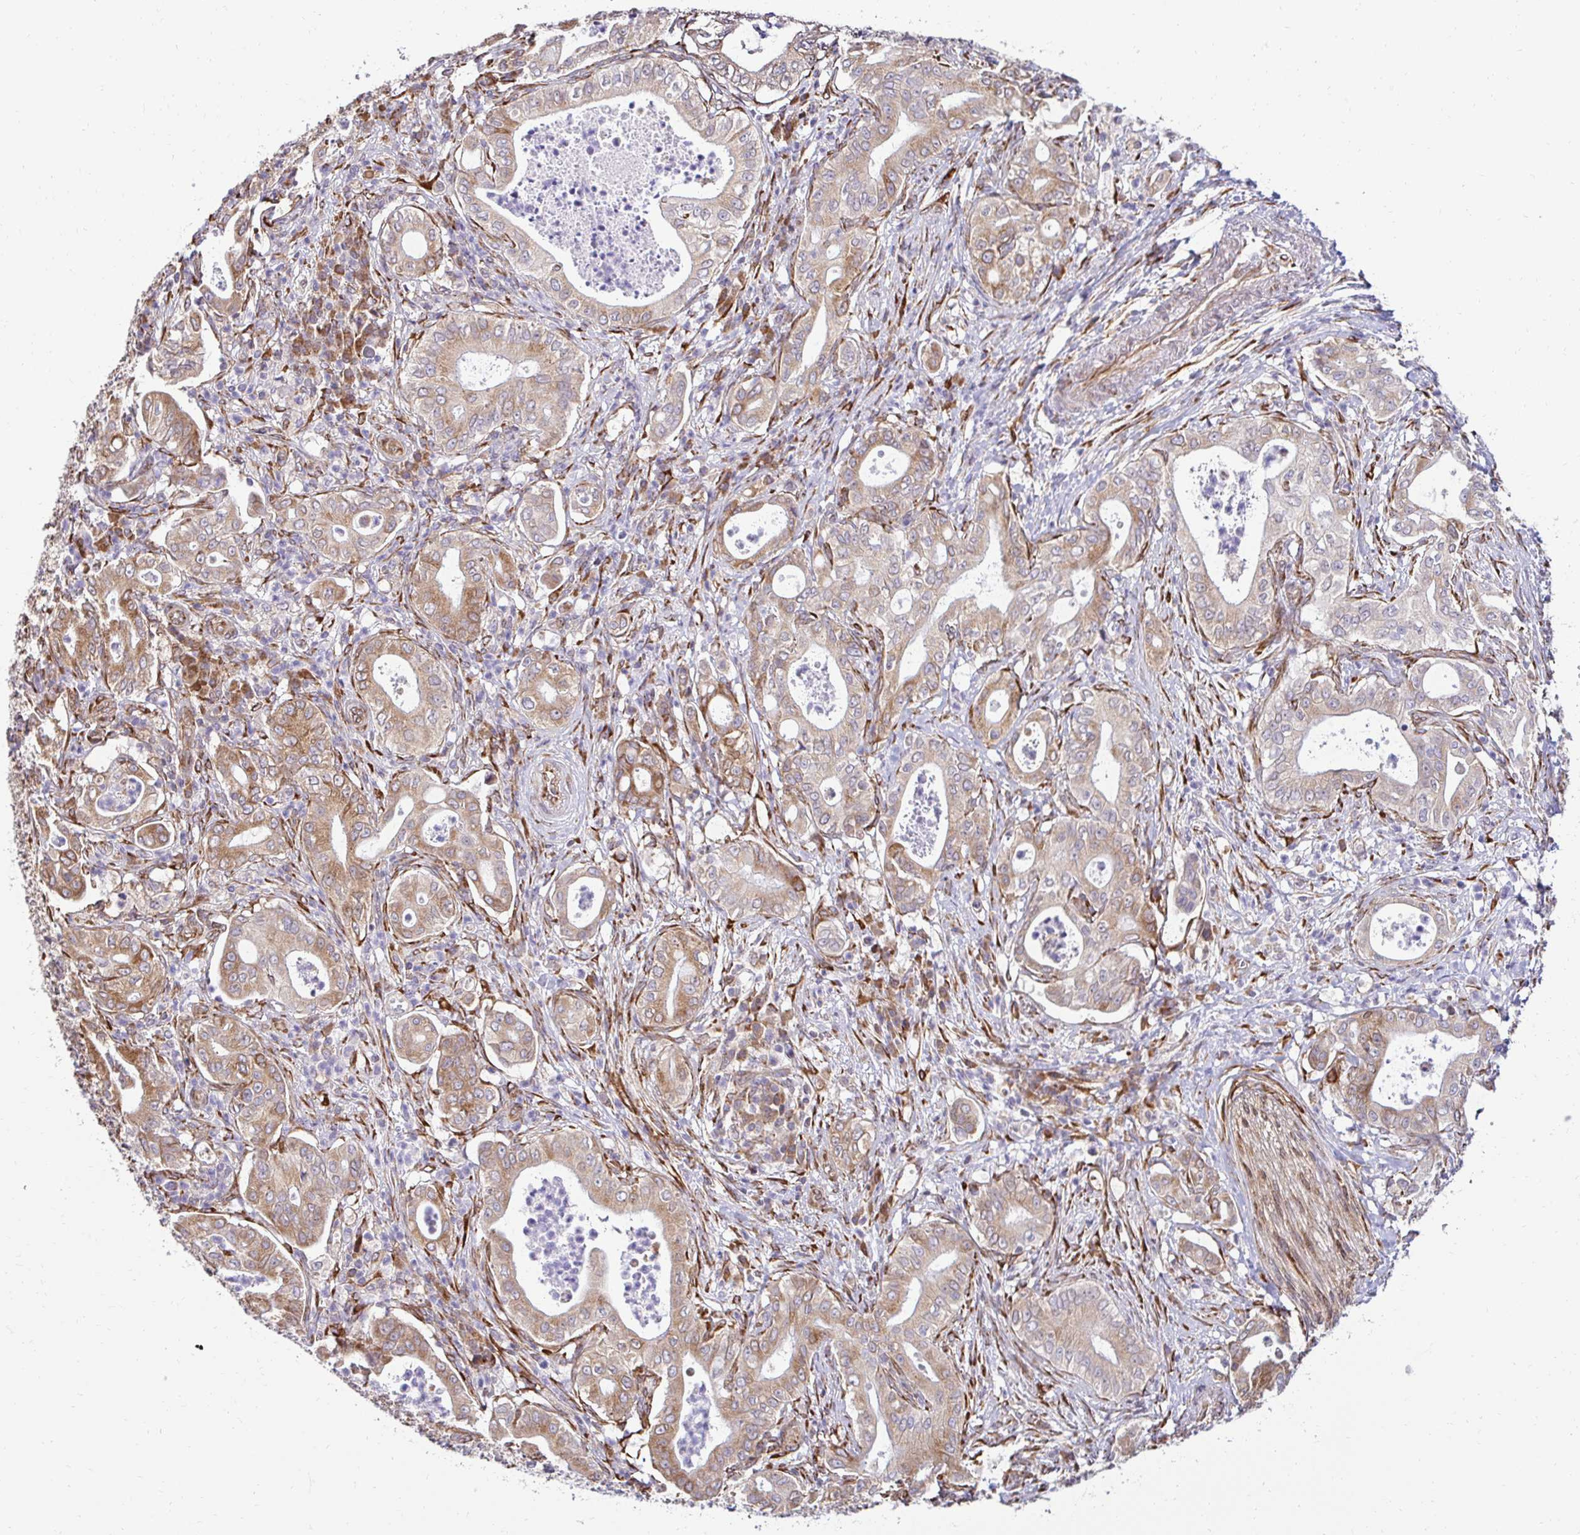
{"staining": {"intensity": "moderate", "quantity": "25%-75%", "location": "cytoplasmic/membranous"}, "tissue": "pancreatic cancer", "cell_type": "Tumor cells", "image_type": "cancer", "snomed": [{"axis": "morphology", "description": "Adenocarcinoma, NOS"}, {"axis": "topography", "description": "Pancreas"}], "caption": "Protein staining demonstrates moderate cytoplasmic/membranous positivity in about 25%-75% of tumor cells in pancreatic cancer (adenocarcinoma).", "gene": "HPS1", "patient": {"sex": "male", "age": 71}}